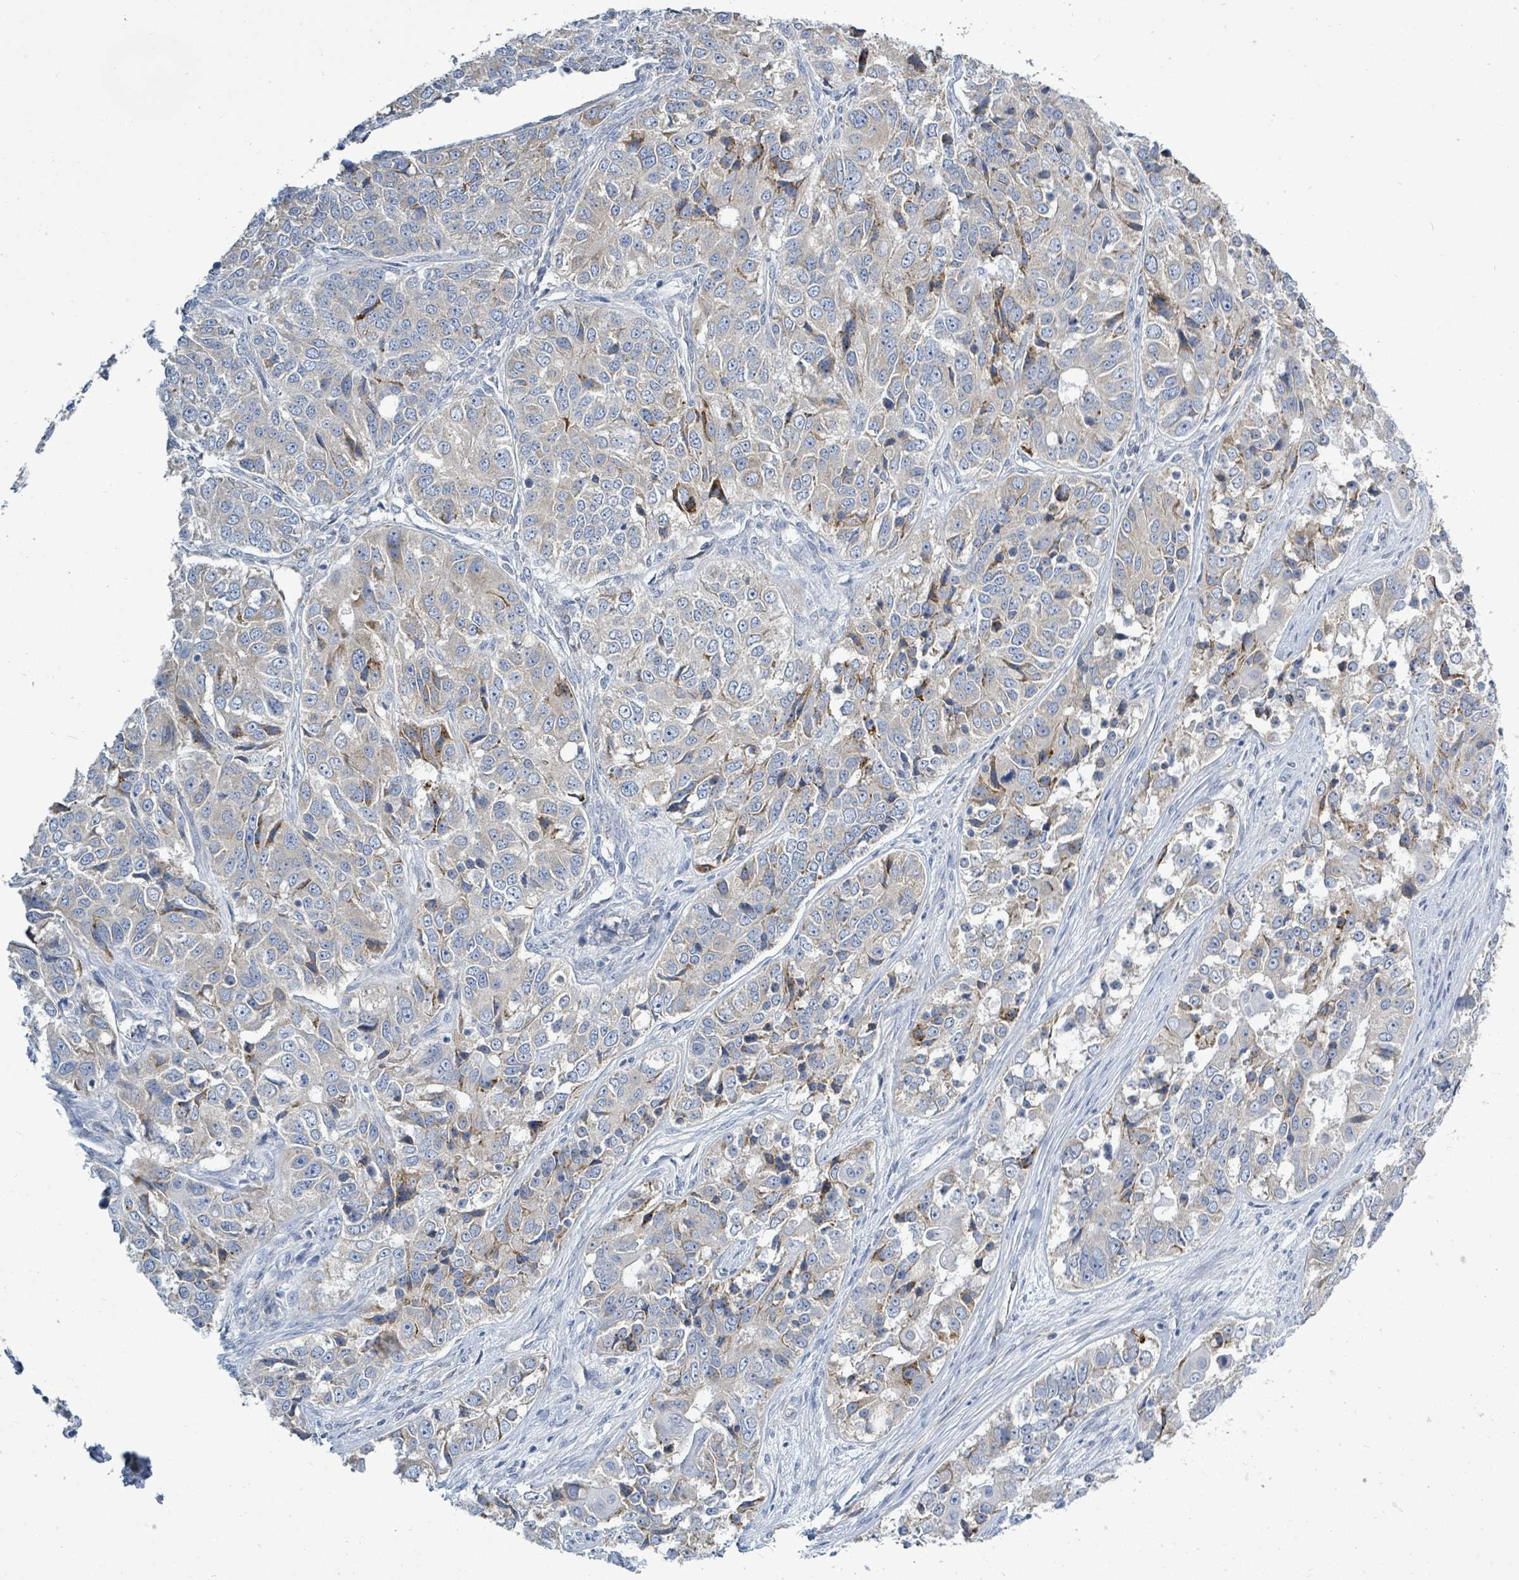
{"staining": {"intensity": "weak", "quantity": "<25%", "location": "cytoplasmic/membranous"}, "tissue": "ovarian cancer", "cell_type": "Tumor cells", "image_type": "cancer", "snomed": [{"axis": "morphology", "description": "Carcinoma, endometroid"}, {"axis": "topography", "description": "Ovary"}], "caption": "Micrograph shows no protein positivity in tumor cells of ovarian cancer (endometroid carcinoma) tissue.", "gene": "SIRPB1", "patient": {"sex": "female", "age": 51}}